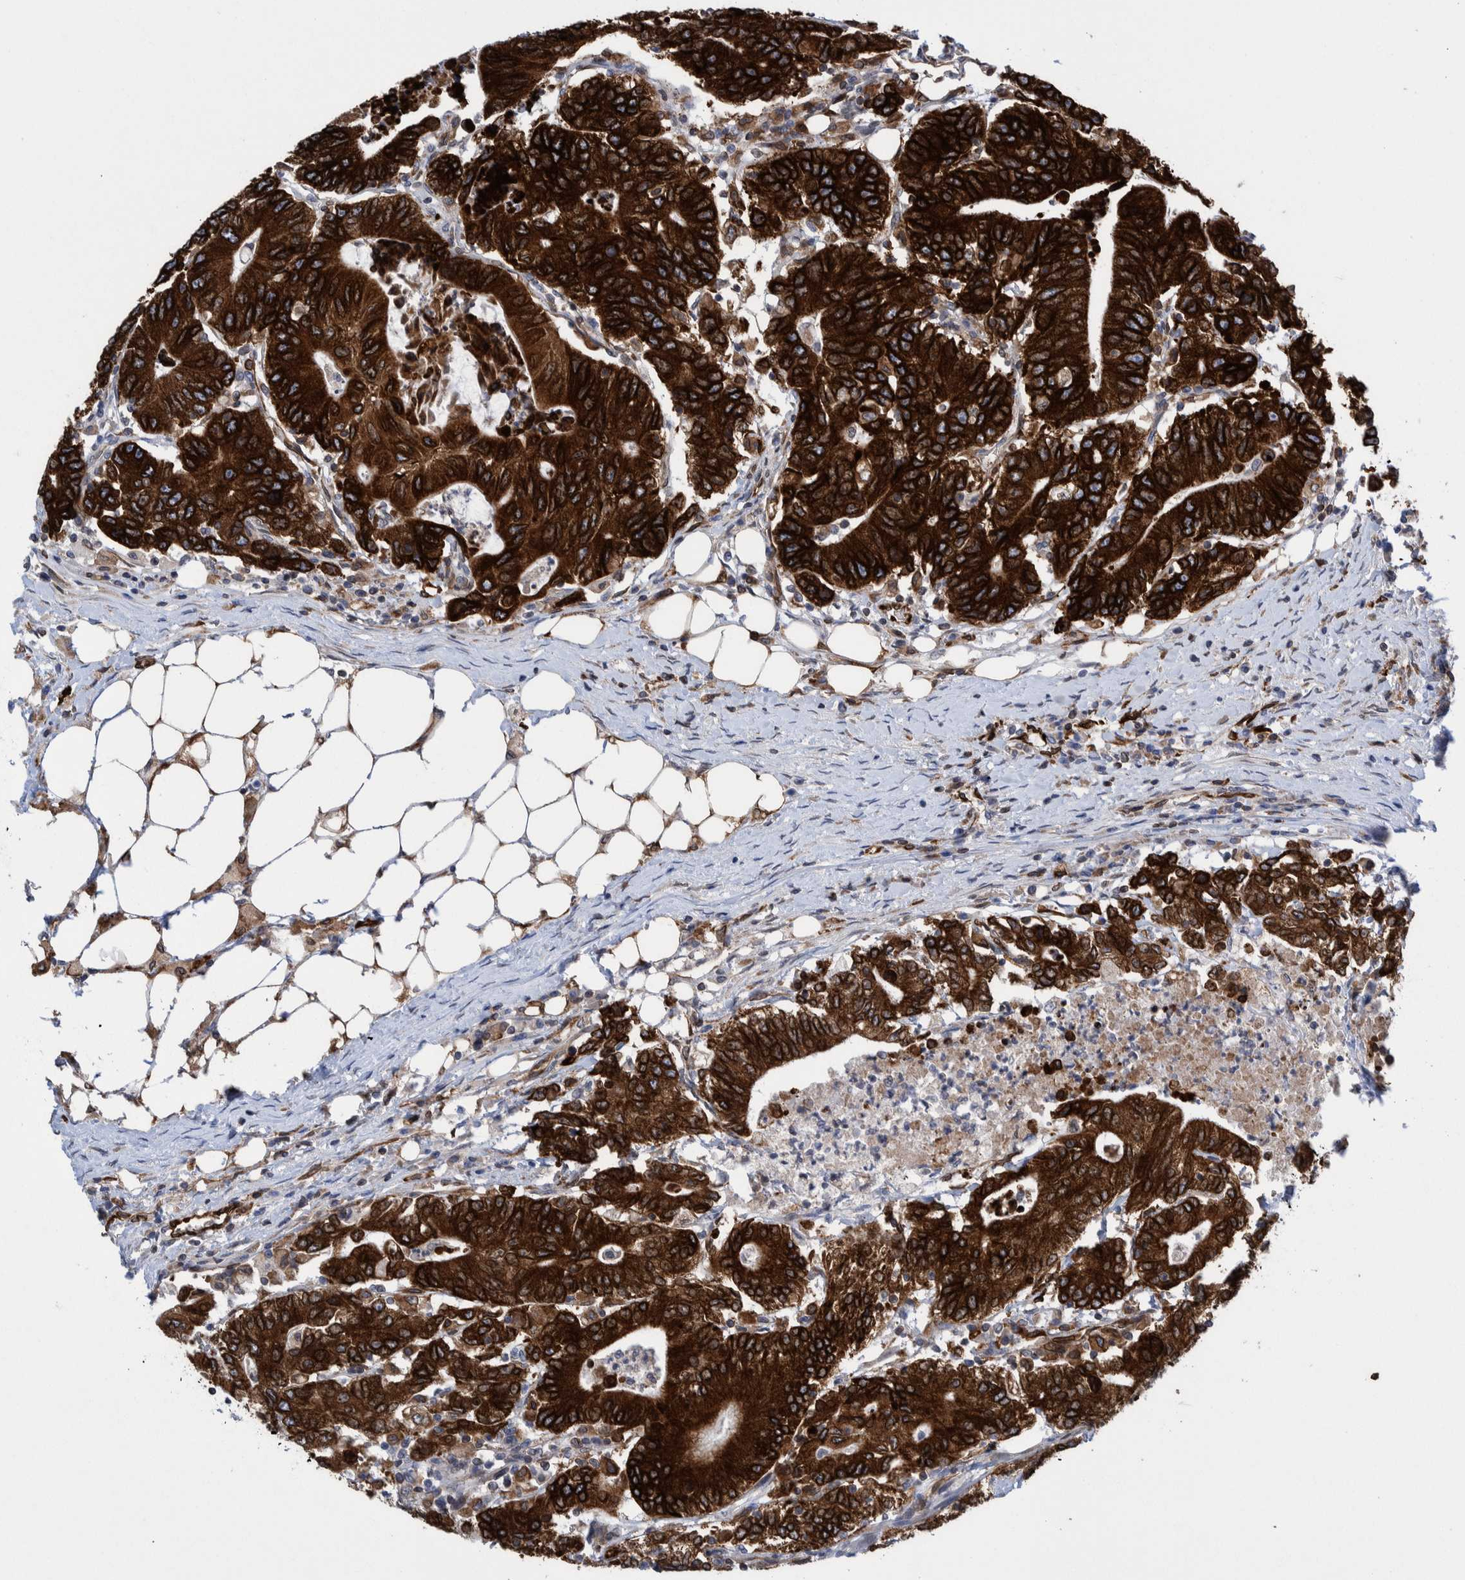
{"staining": {"intensity": "strong", "quantity": ">75%", "location": "cytoplasmic/membranous"}, "tissue": "colorectal cancer", "cell_type": "Tumor cells", "image_type": "cancer", "snomed": [{"axis": "morphology", "description": "Adenocarcinoma, NOS"}, {"axis": "topography", "description": "Colon"}], "caption": "Brown immunohistochemical staining in human colorectal cancer demonstrates strong cytoplasmic/membranous positivity in about >75% of tumor cells.", "gene": "THEM6", "patient": {"sex": "female", "age": 77}}